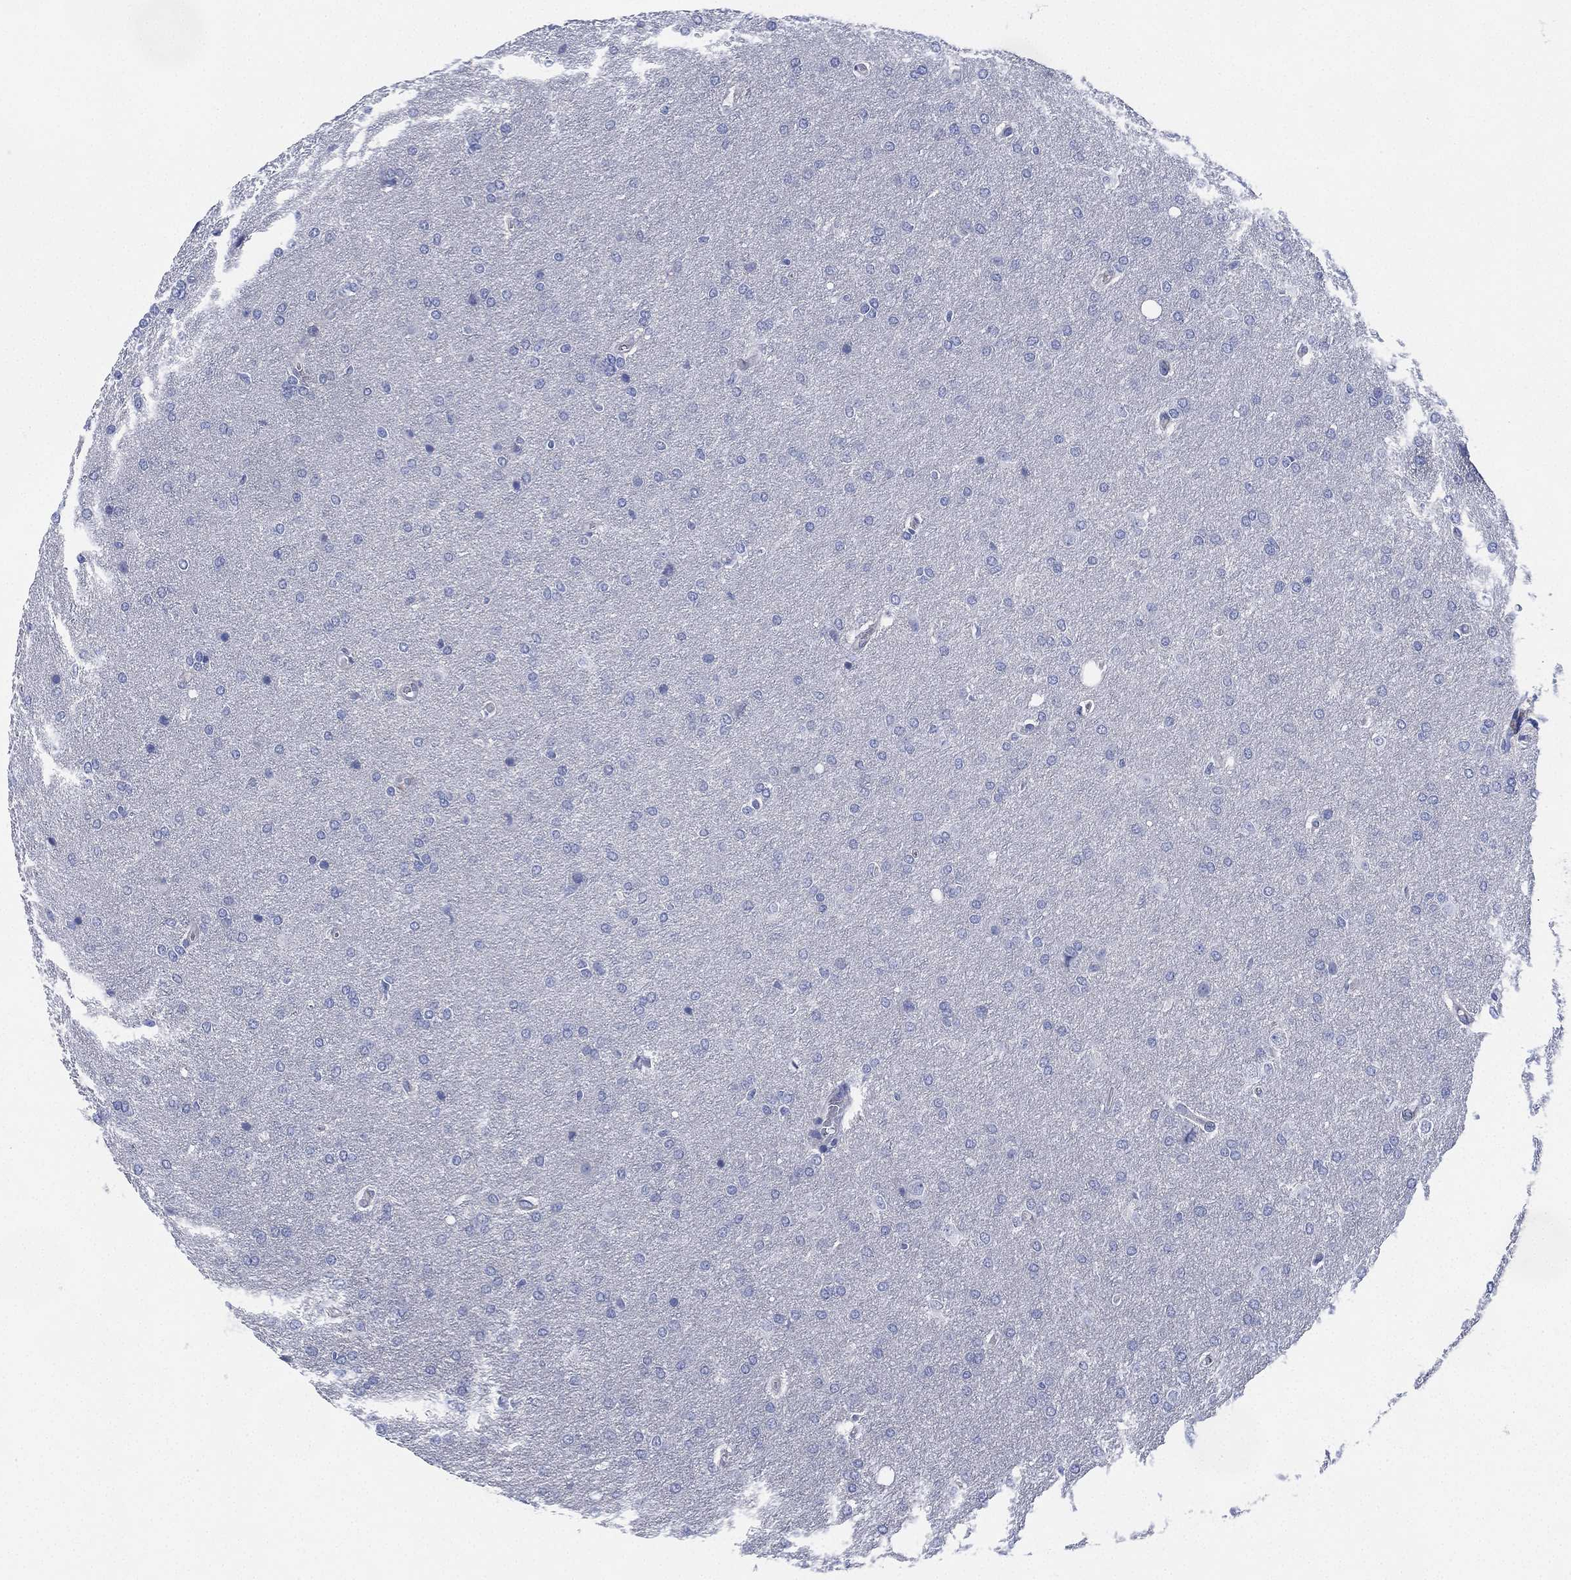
{"staining": {"intensity": "negative", "quantity": "none", "location": "none"}, "tissue": "glioma", "cell_type": "Tumor cells", "image_type": "cancer", "snomed": [{"axis": "morphology", "description": "Glioma, malignant, Low grade"}, {"axis": "topography", "description": "Brain"}], "caption": "This photomicrograph is of glioma stained with immunohistochemistry (IHC) to label a protein in brown with the nuclei are counter-stained blue. There is no staining in tumor cells.", "gene": "CCDC70", "patient": {"sex": "female", "age": 32}}